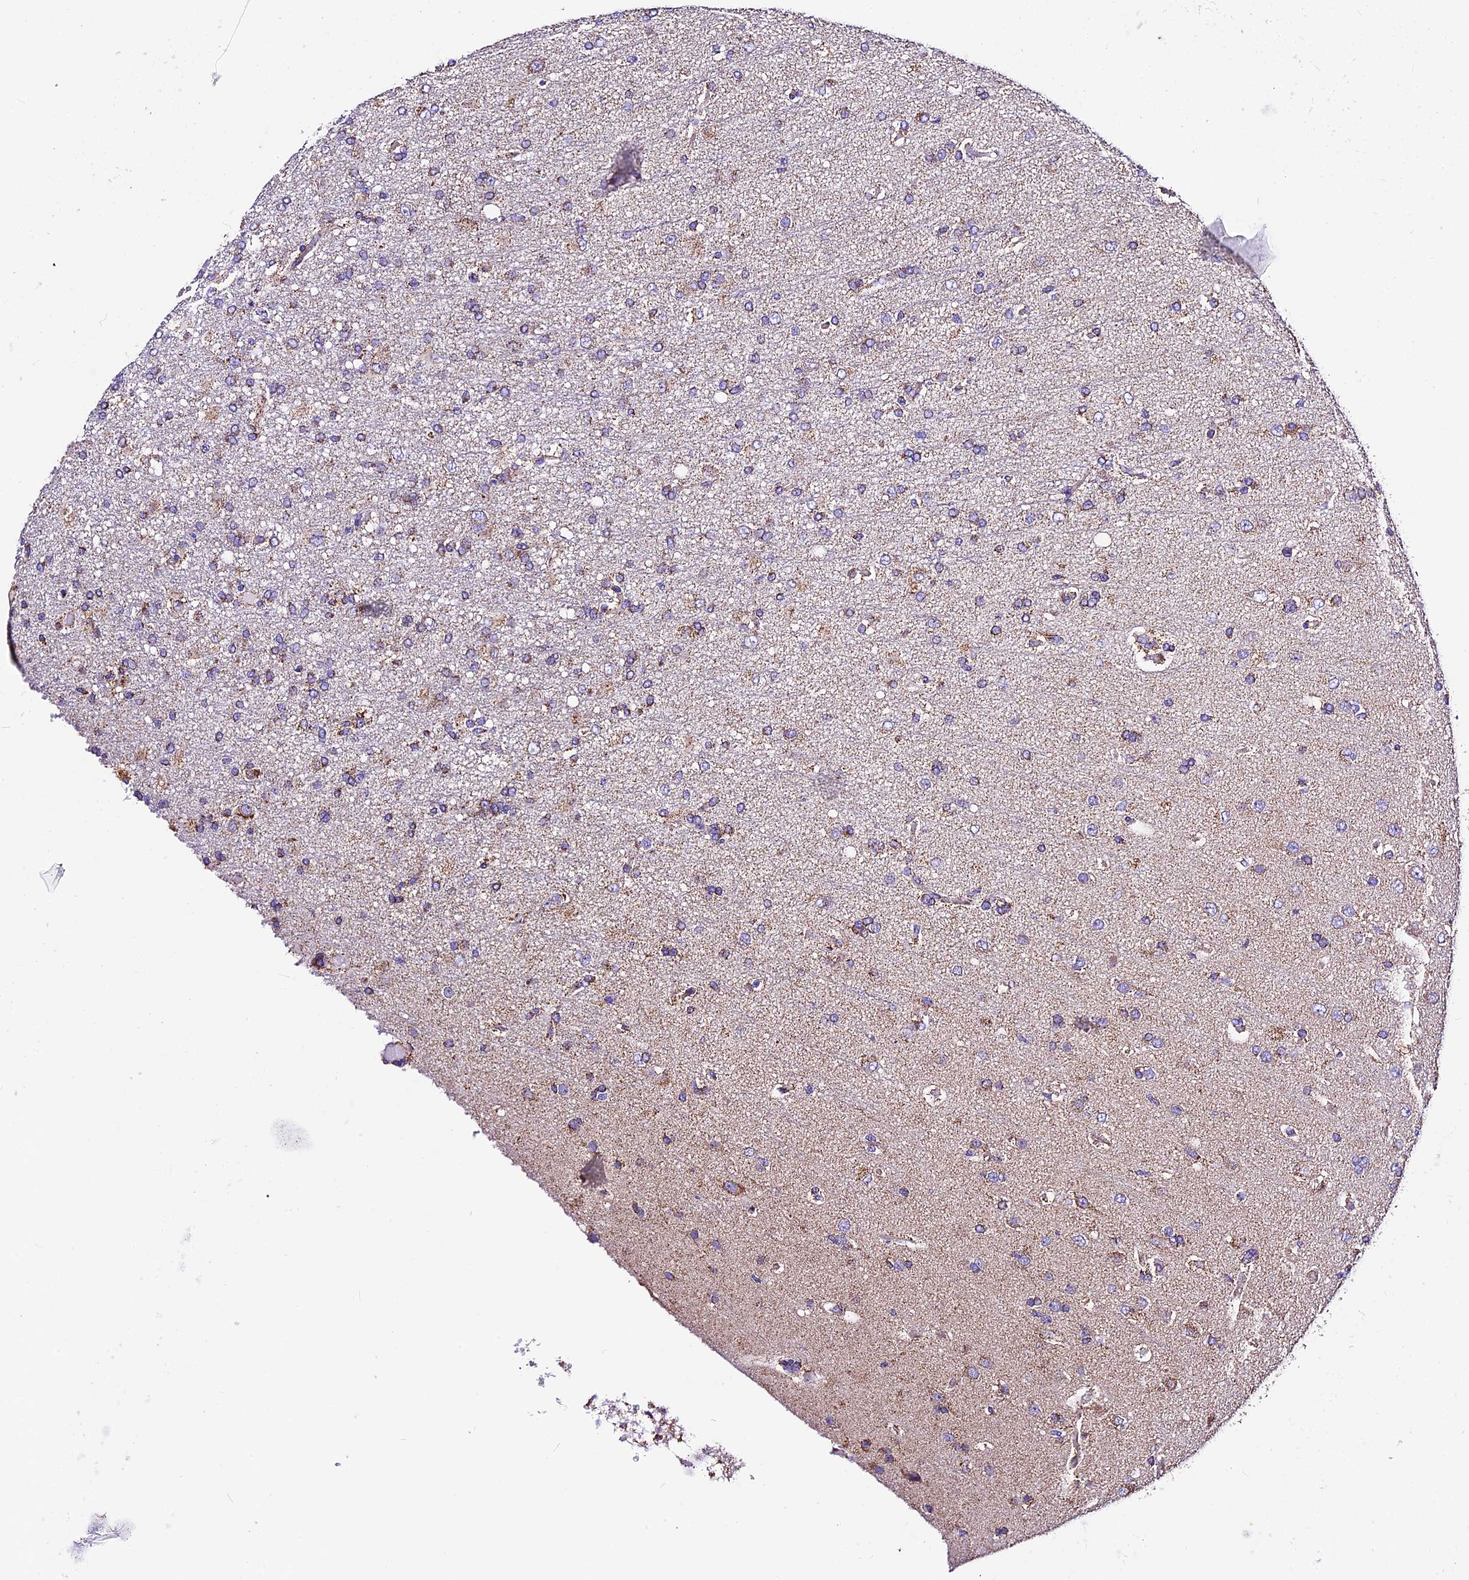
{"staining": {"intensity": "weak", "quantity": ">75%", "location": "cytoplasmic/membranous"}, "tissue": "glioma", "cell_type": "Tumor cells", "image_type": "cancer", "snomed": [{"axis": "morphology", "description": "Glioma, malignant, High grade"}, {"axis": "topography", "description": "Brain"}], "caption": "A micrograph of malignant glioma (high-grade) stained for a protein displays weak cytoplasmic/membranous brown staining in tumor cells. Nuclei are stained in blue.", "gene": "DCAF5", "patient": {"sex": "female", "age": 74}}